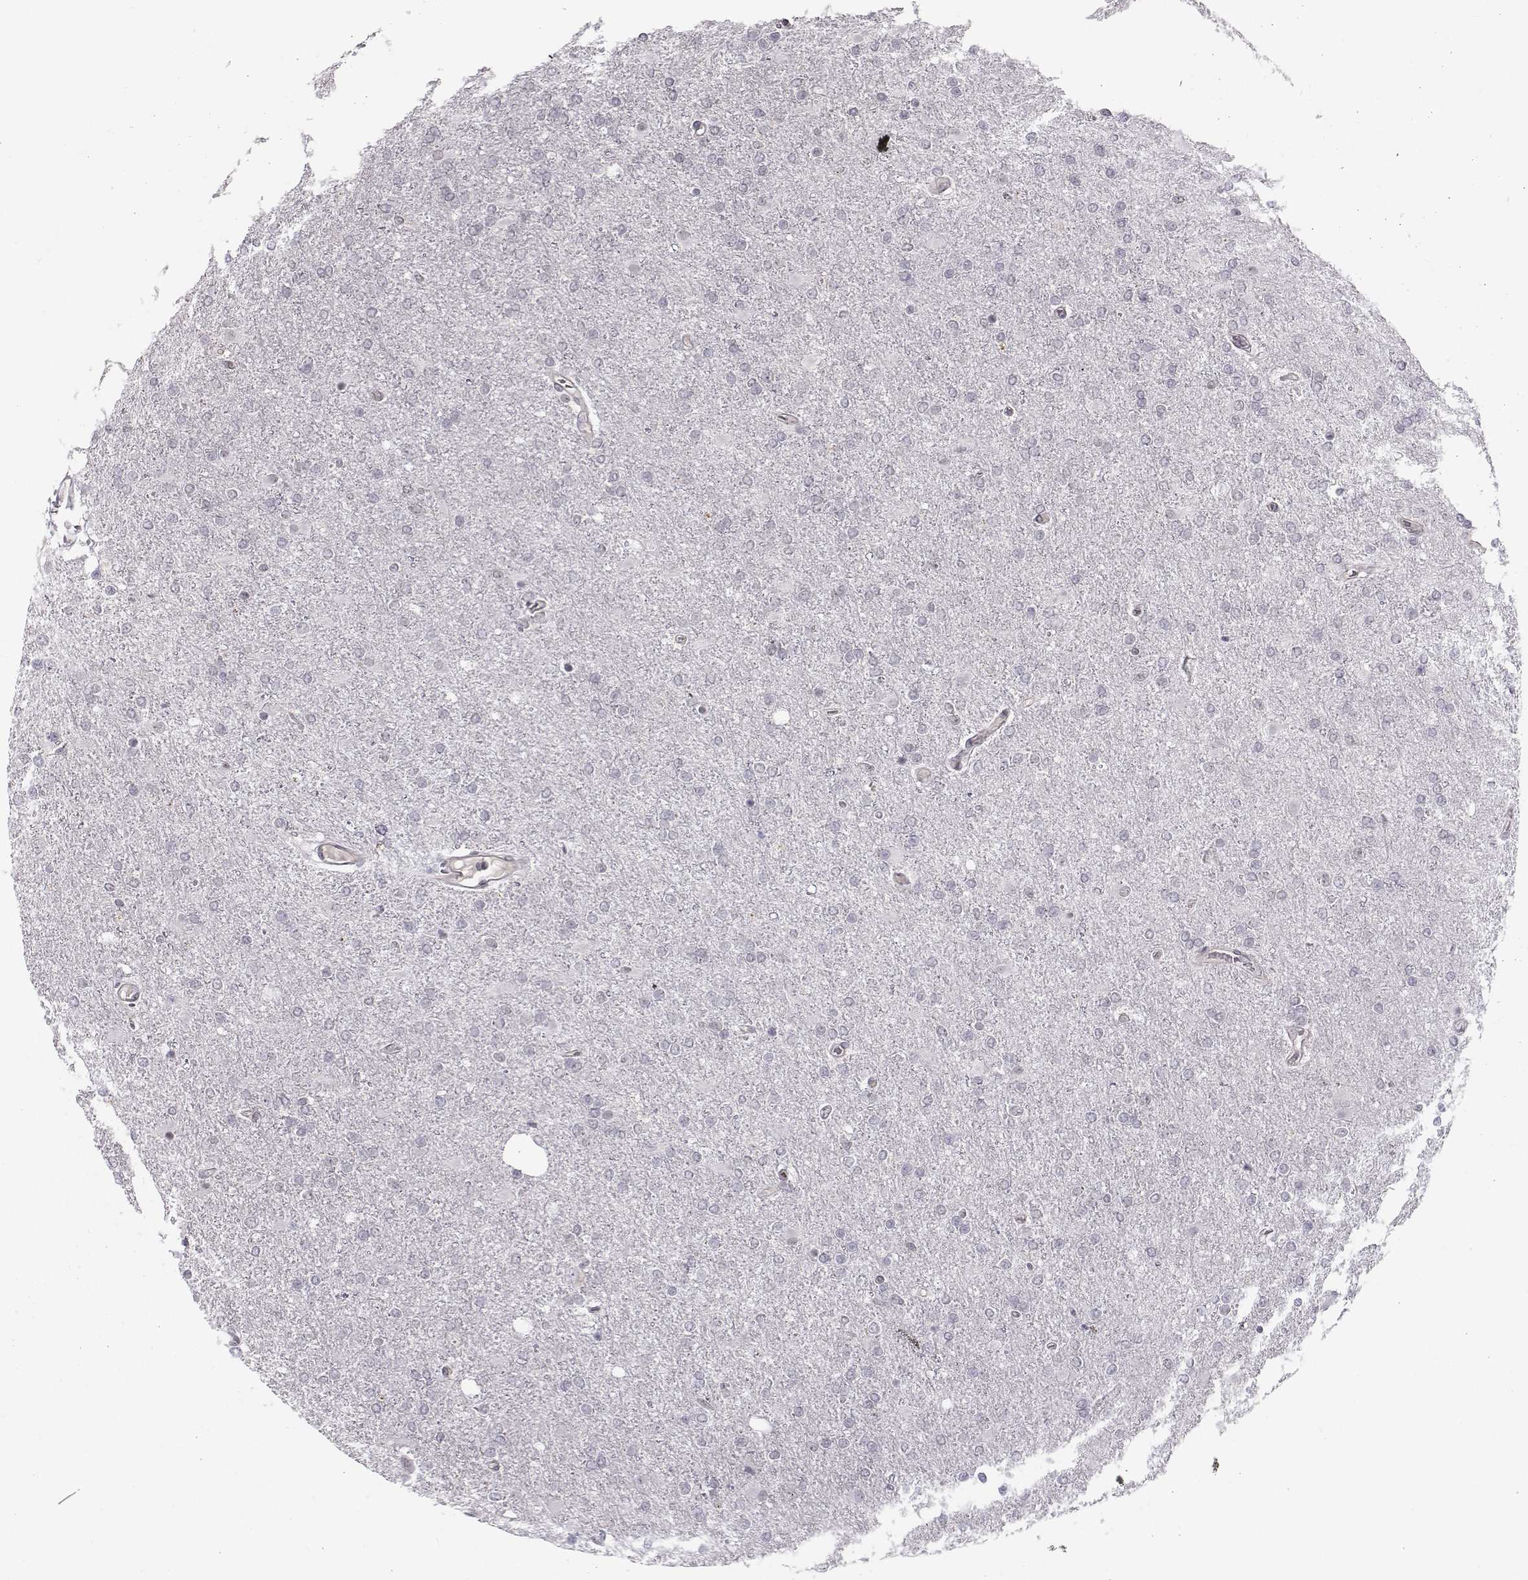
{"staining": {"intensity": "negative", "quantity": "none", "location": "none"}, "tissue": "glioma", "cell_type": "Tumor cells", "image_type": "cancer", "snomed": [{"axis": "morphology", "description": "Glioma, malignant, High grade"}, {"axis": "topography", "description": "Cerebral cortex"}], "caption": "Immunohistochemistry micrograph of neoplastic tissue: high-grade glioma (malignant) stained with DAB (3,3'-diaminobenzidine) demonstrates no significant protein expression in tumor cells.", "gene": "KIF13B", "patient": {"sex": "male", "age": 70}}